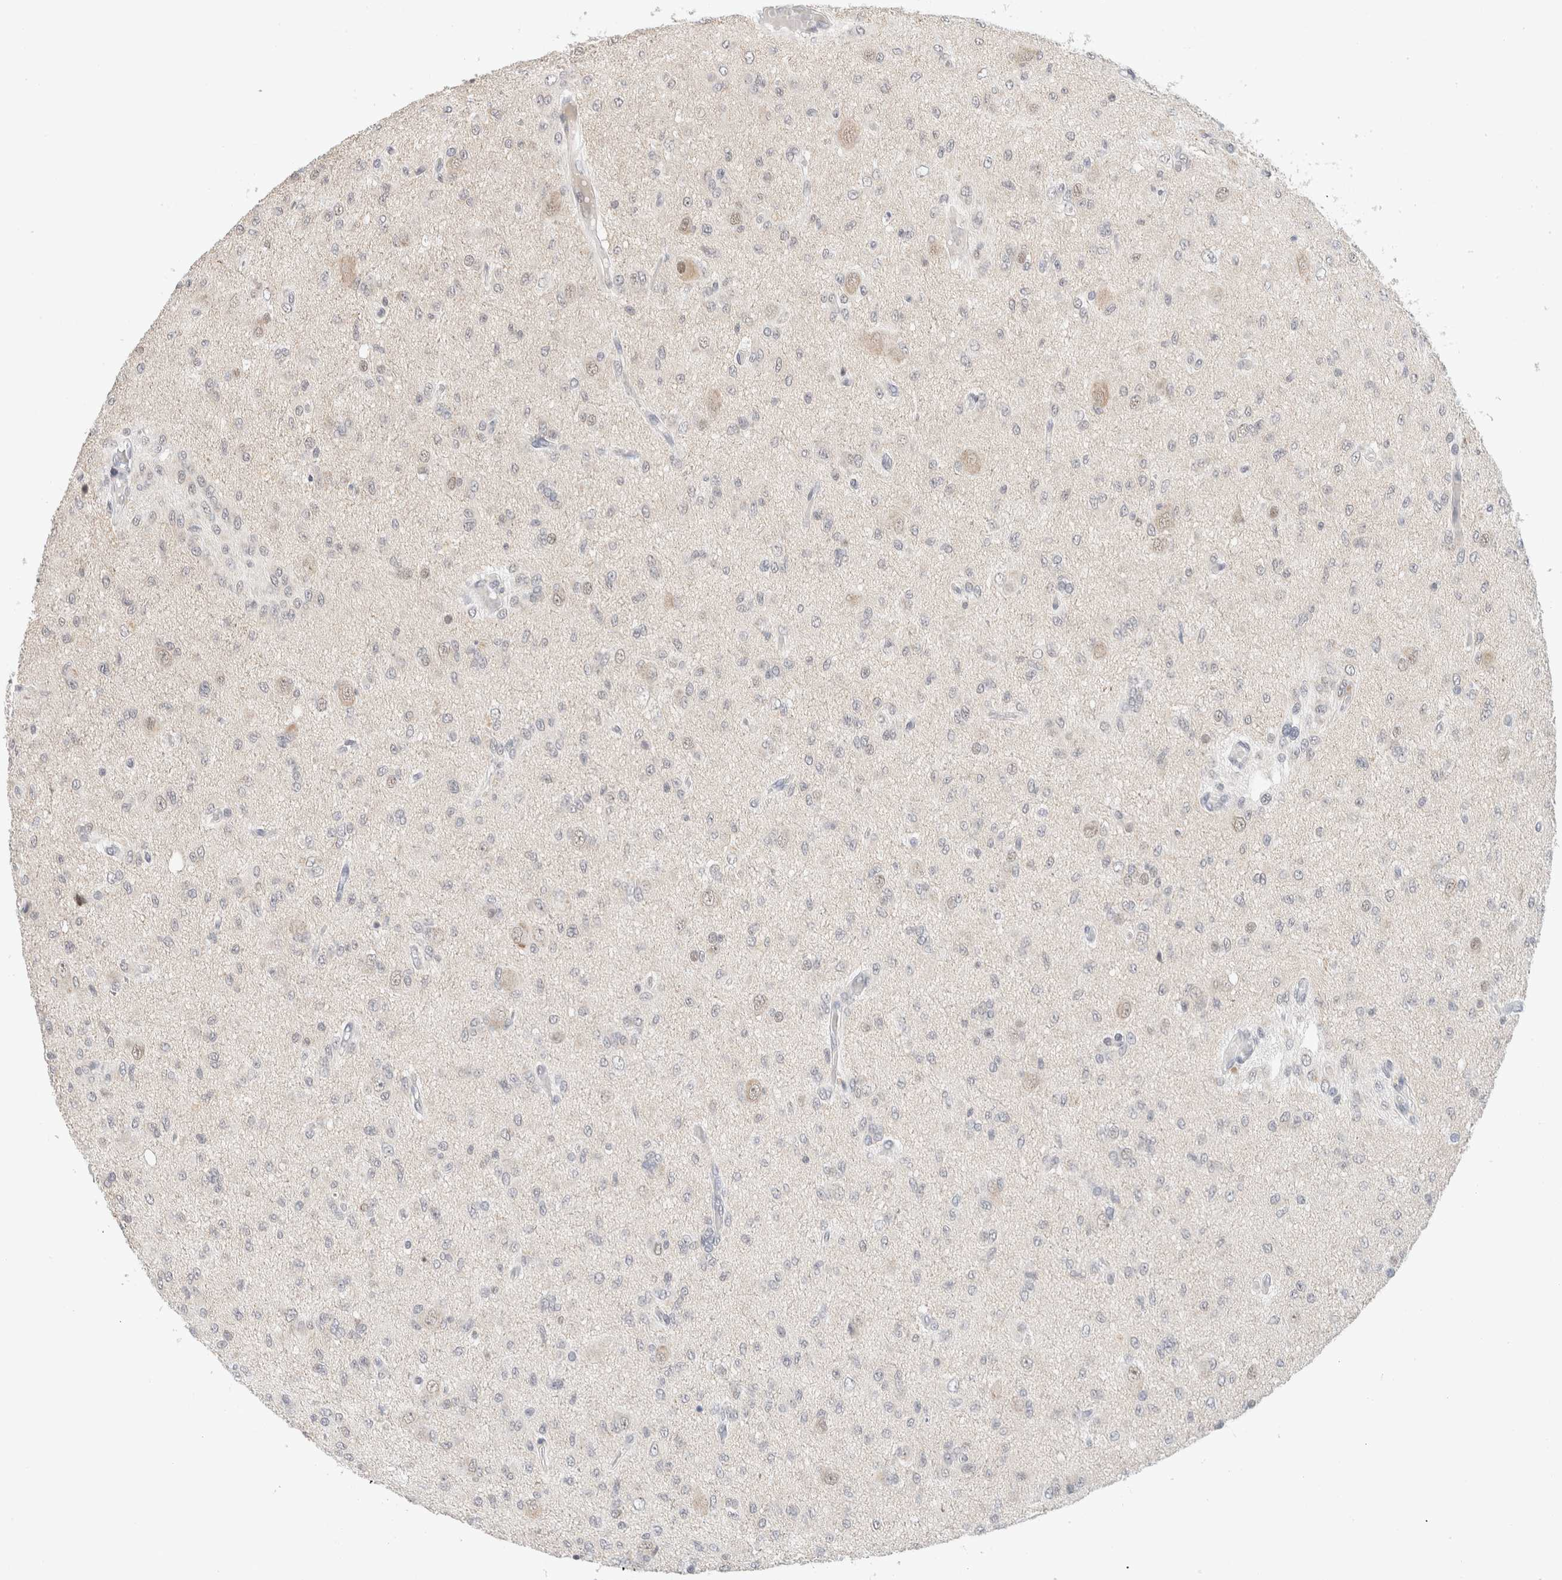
{"staining": {"intensity": "negative", "quantity": "none", "location": "none"}, "tissue": "glioma", "cell_type": "Tumor cells", "image_type": "cancer", "snomed": [{"axis": "morphology", "description": "Glioma, malignant, High grade"}, {"axis": "topography", "description": "Brain"}], "caption": "Immunohistochemical staining of human malignant glioma (high-grade) demonstrates no significant staining in tumor cells.", "gene": "HDLBP", "patient": {"sex": "female", "age": 59}}